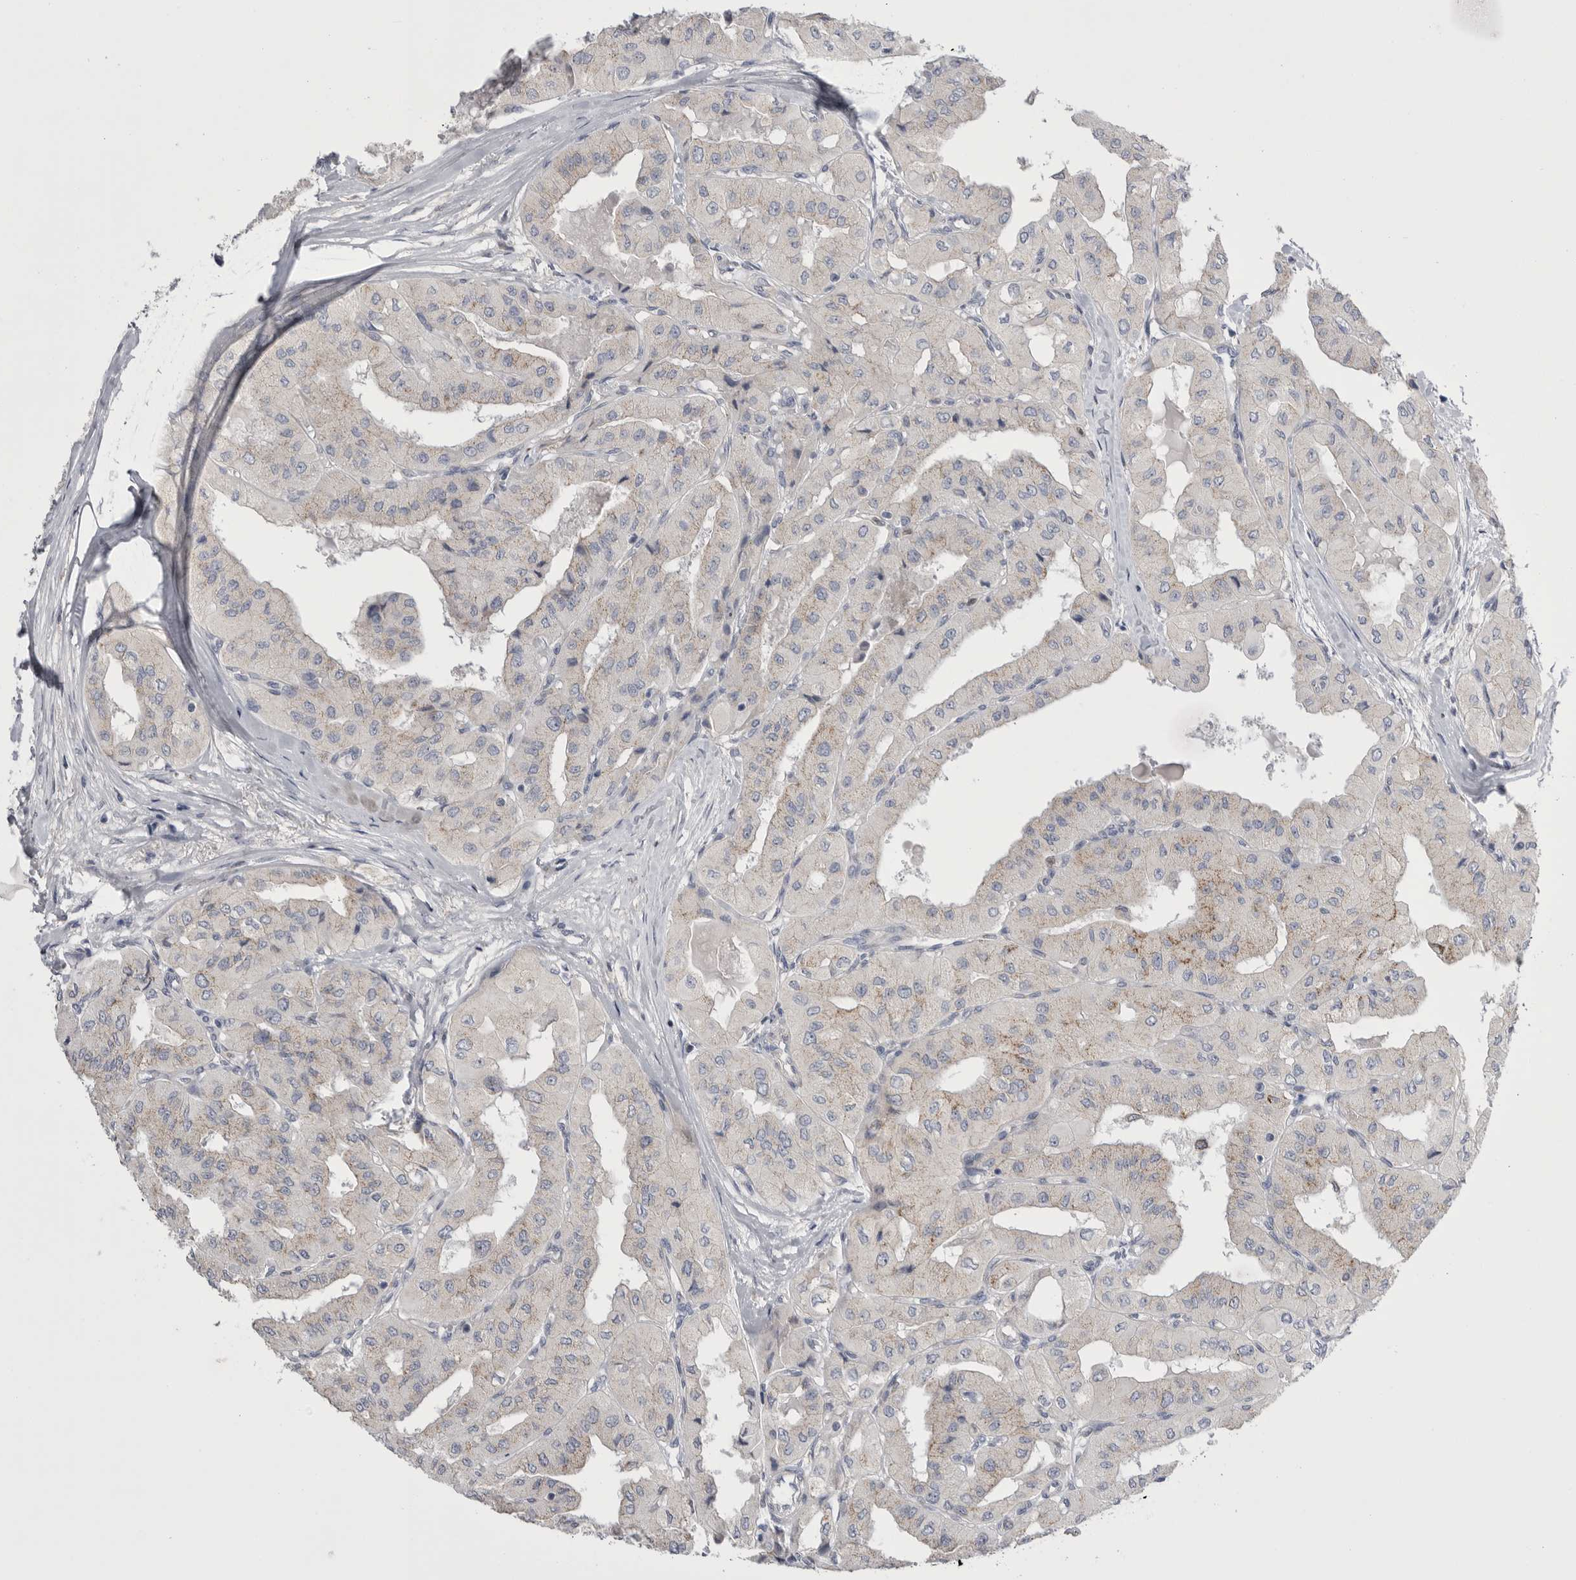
{"staining": {"intensity": "weak", "quantity": "<25%", "location": "cytoplasmic/membranous"}, "tissue": "thyroid cancer", "cell_type": "Tumor cells", "image_type": "cancer", "snomed": [{"axis": "morphology", "description": "Papillary adenocarcinoma, NOS"}, {"axis": "topography", "description": "Thyroid gland"}], "caption": "This is an immunohistochemistry (IHC) histopathology image of human thyroid cancer (papillary adenocarcinoma). There is no expression in tumor cells.", "gene": "CCDC126", "patient": {"sex": "female", "age": 59}}